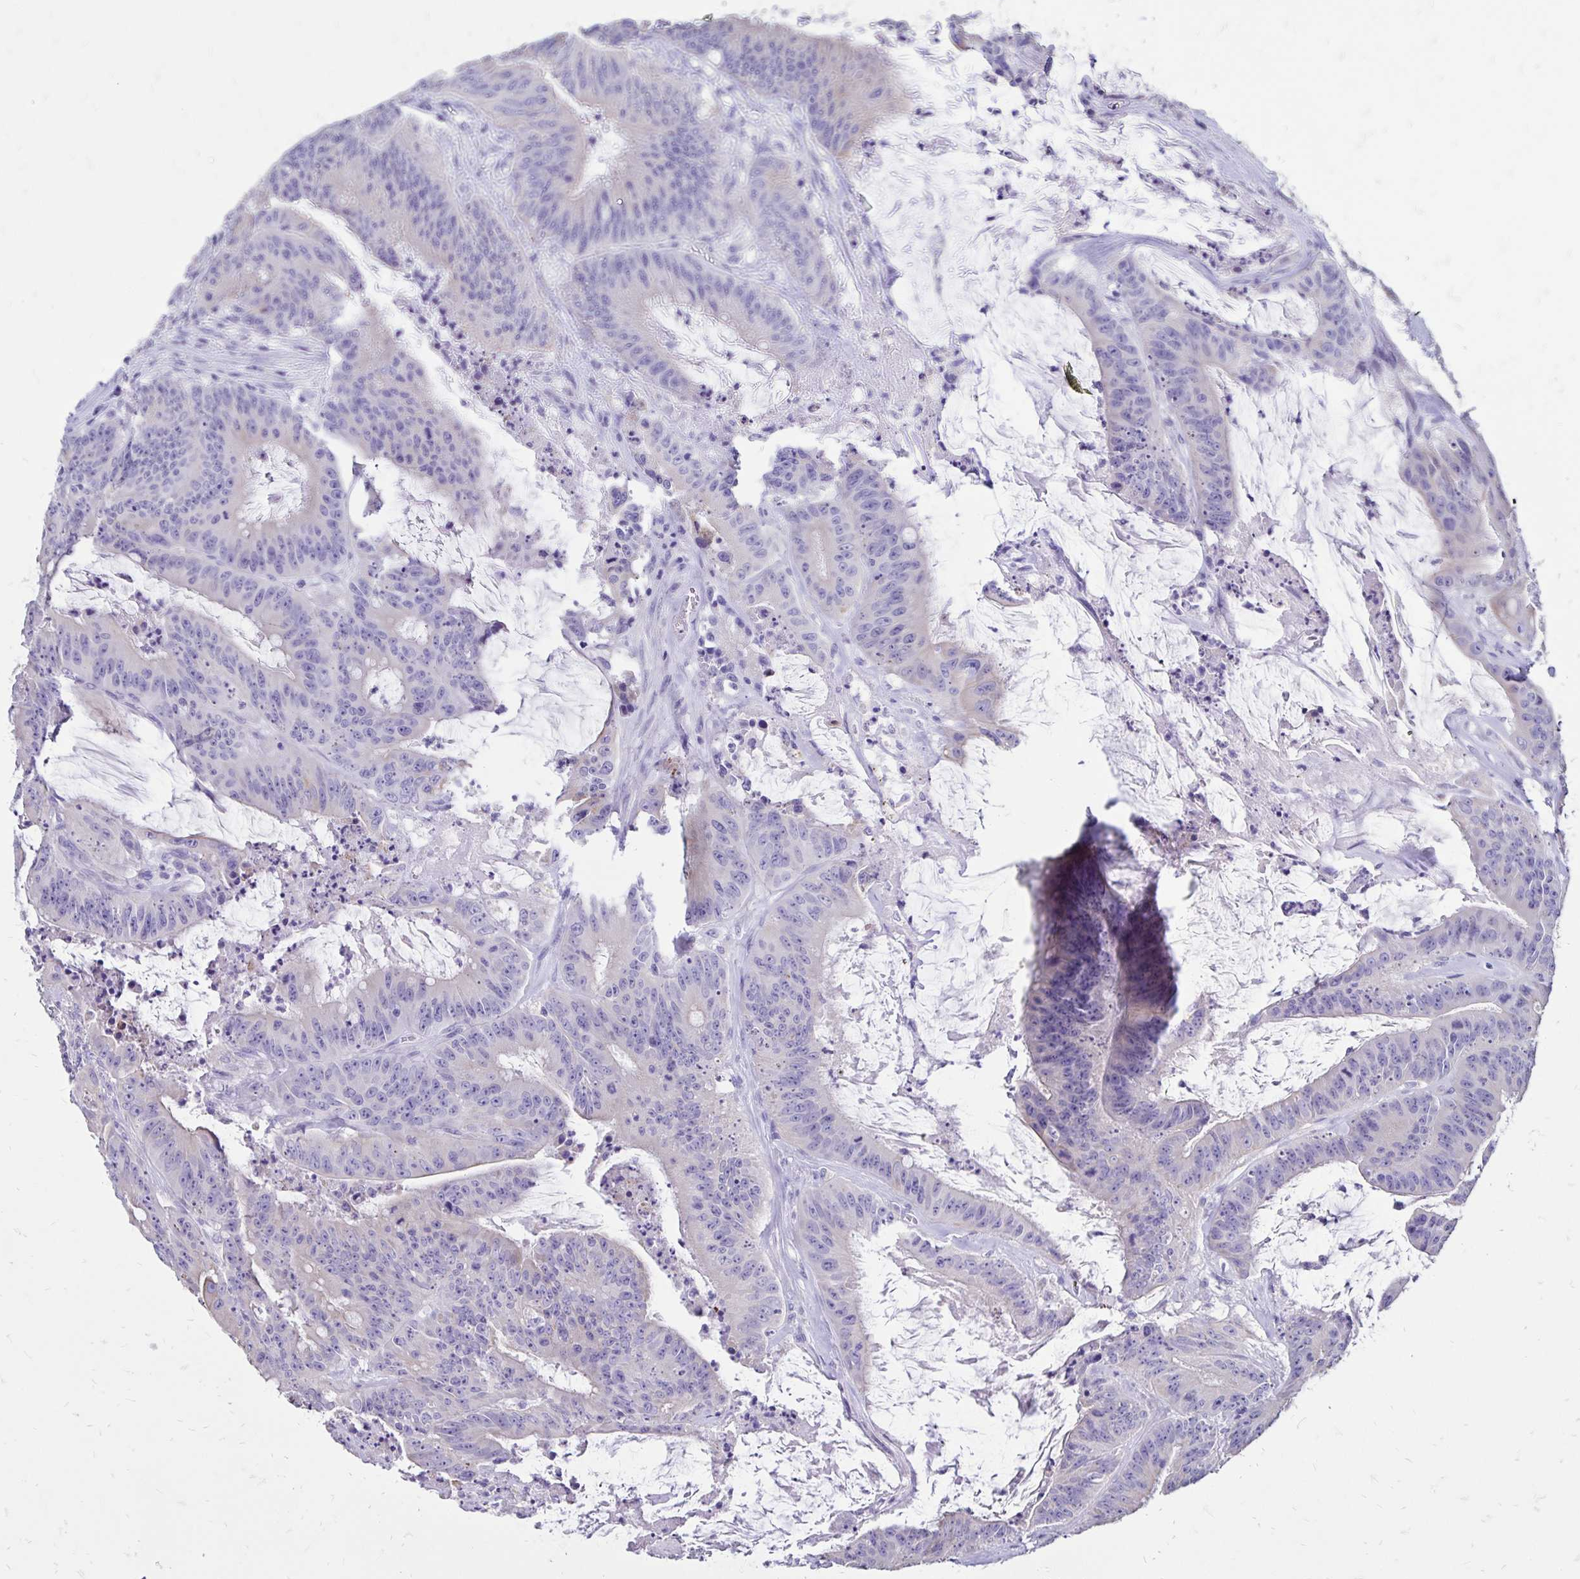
{"staining": {"intensity": "negative", "quantity": "none", "location": "none"}, "tissue": "colorectal cancer", "cell_type": "Tumor cells", "image_type": "cancer", "snomed": [{"axis": "morphology", "description": "Adenocarcinoma, NOS"}, {"axis": "topography", "description": "Colon"}], "caption": "Immunohistochemistry image of neoplastic tissue: human adenocarcinoma (colorectal) stained with DAB displays no significant protein expression in tumor cells.", "gene": "EVPL", "patient": {"sex": "male", "age": 33}}